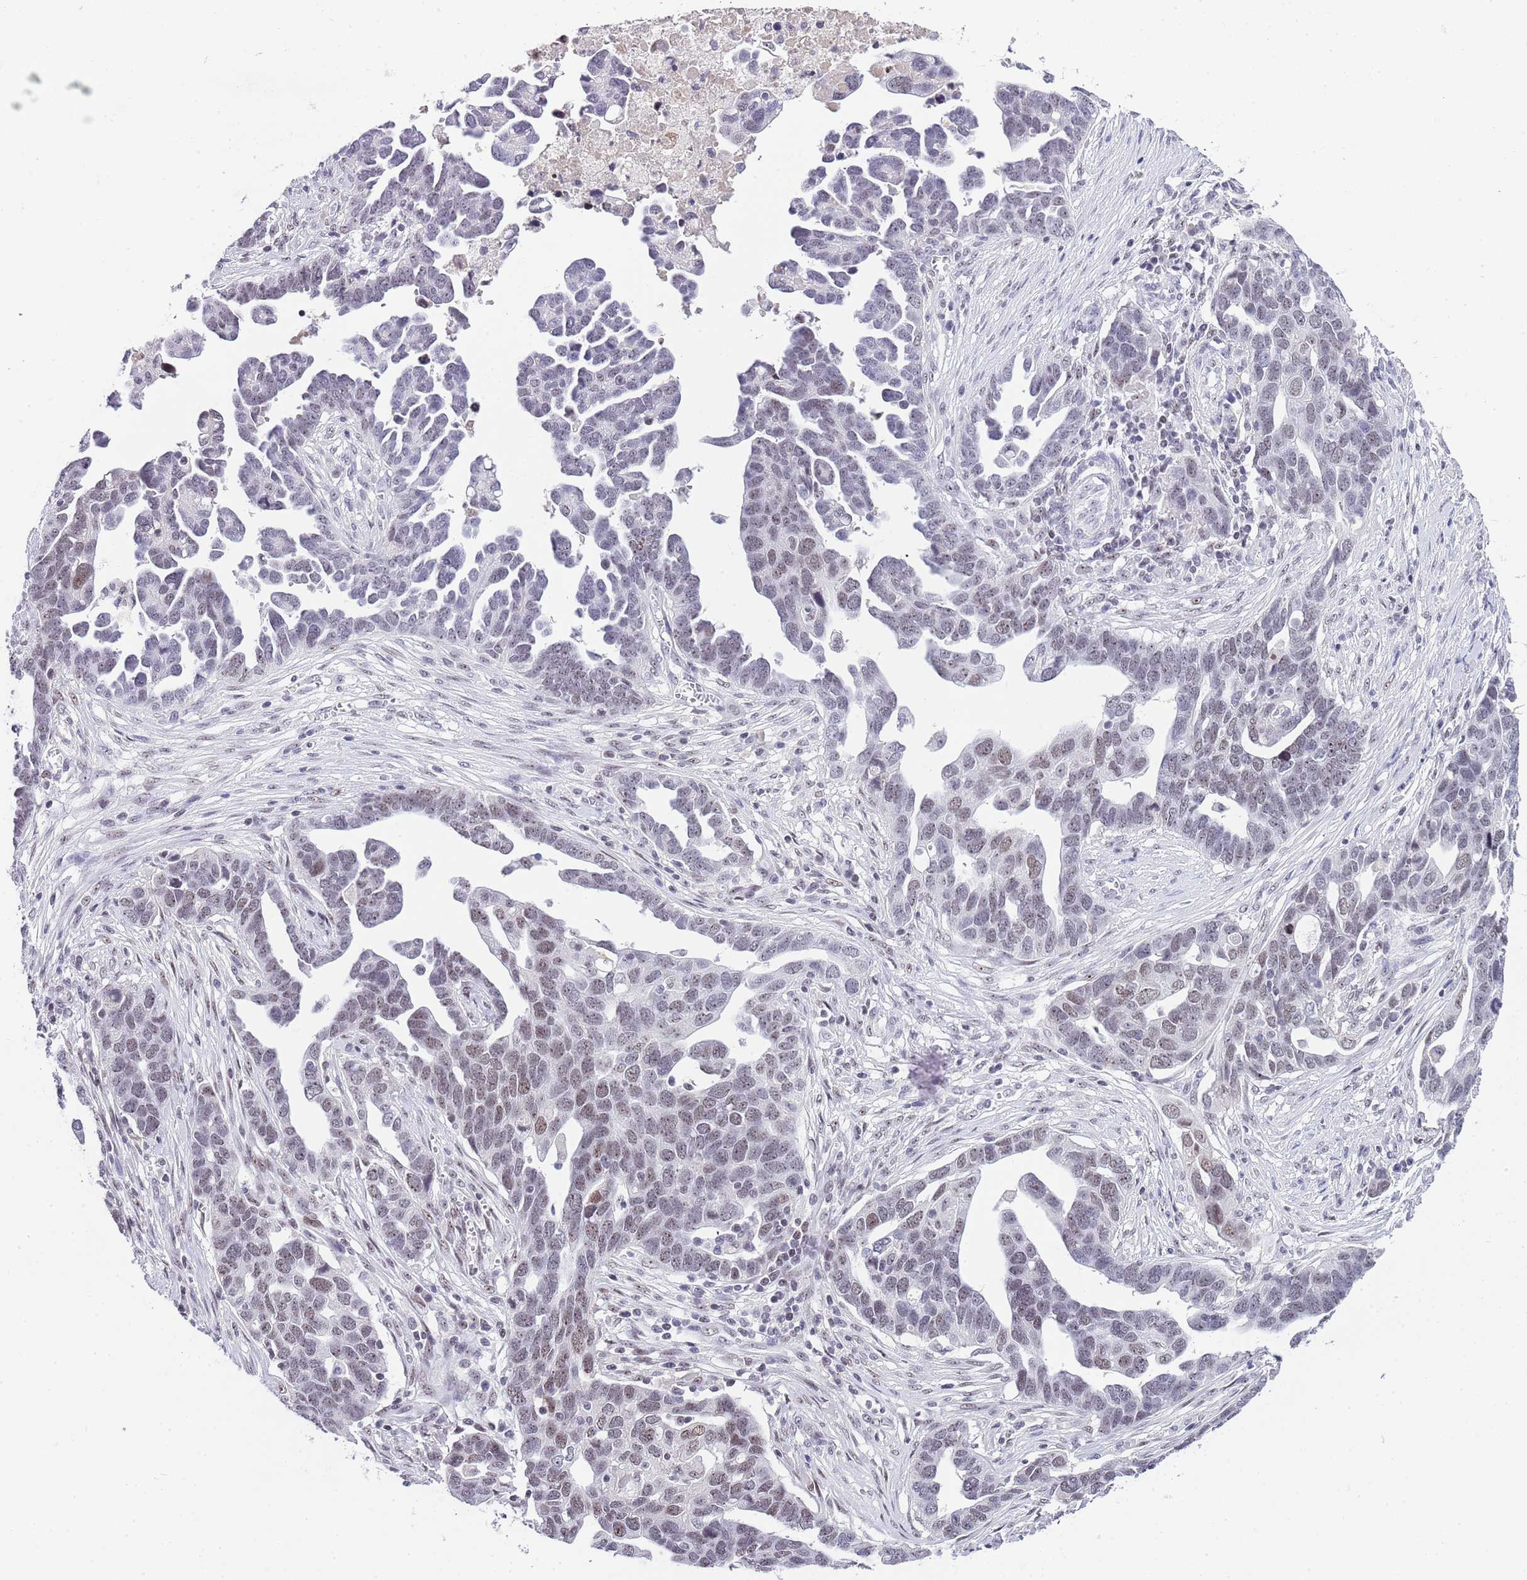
{"staining": {"intensity": "weak", "quantity": "<25%", "location": "nuclear"}, "tissue": "ovarian cancer", "cell_type": "Tumor cells", "image_type": "cancer", "snomed": [{"axis": "morphology", "description": "Cystadenocarcinoma, serous, NOS"}, {"axis": "topography", "description": "Ovary"}], "caption": "Tumor cells show no significant staining in ovarian cancer (serous cystadenocarcinoma). Brightfield microscopy of immunohistochemistry stained with DAB (3,3'-diaminobenzidine) (brown) and hematoxylin (blue), captured at high magnification.", "gene": "NOP56", "patient": {"sex": "female", "age": 54}}